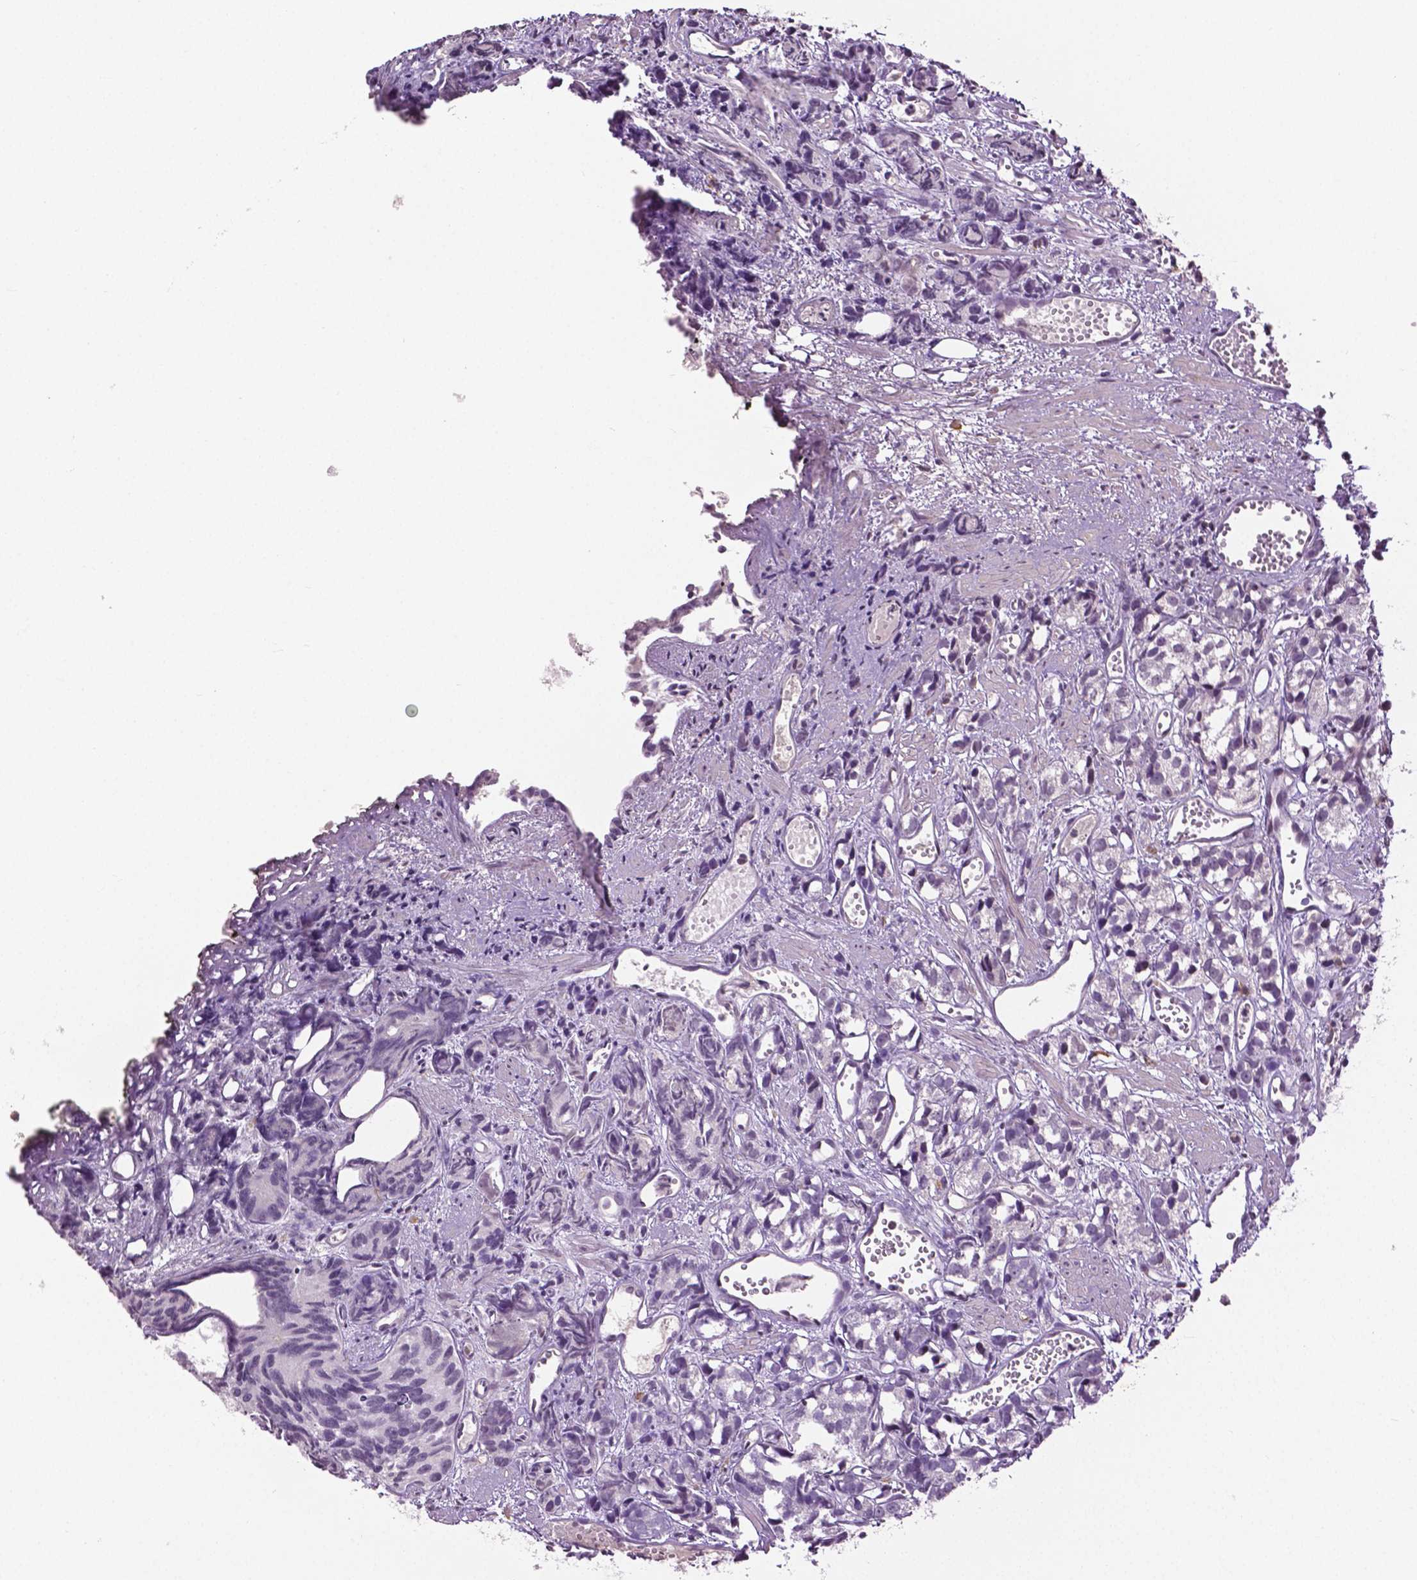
{"staining": {"intensity": "negative", "quantity": "none", "location": "none"}, "tissue": "prostate cancer", "cell_type": "Tumor cells", "image_type": "cancer", "snomed": [{"axis": "morphology", "description": "Adenocarcinoma, High grade"}, {"axis": "topography", "description": "Prostate"}], "caption": "Immunohistochemistry (IHC) image of neoplastic tissue: human high-grade adenocarcinoma (prostate) stained with DAB reveals no significant protein expression in tumor cells. (DAB immunohistochemistry (IHC), high magnification).", "gene": "DLX5", "patient": {"sex": "male", "age": 77}}